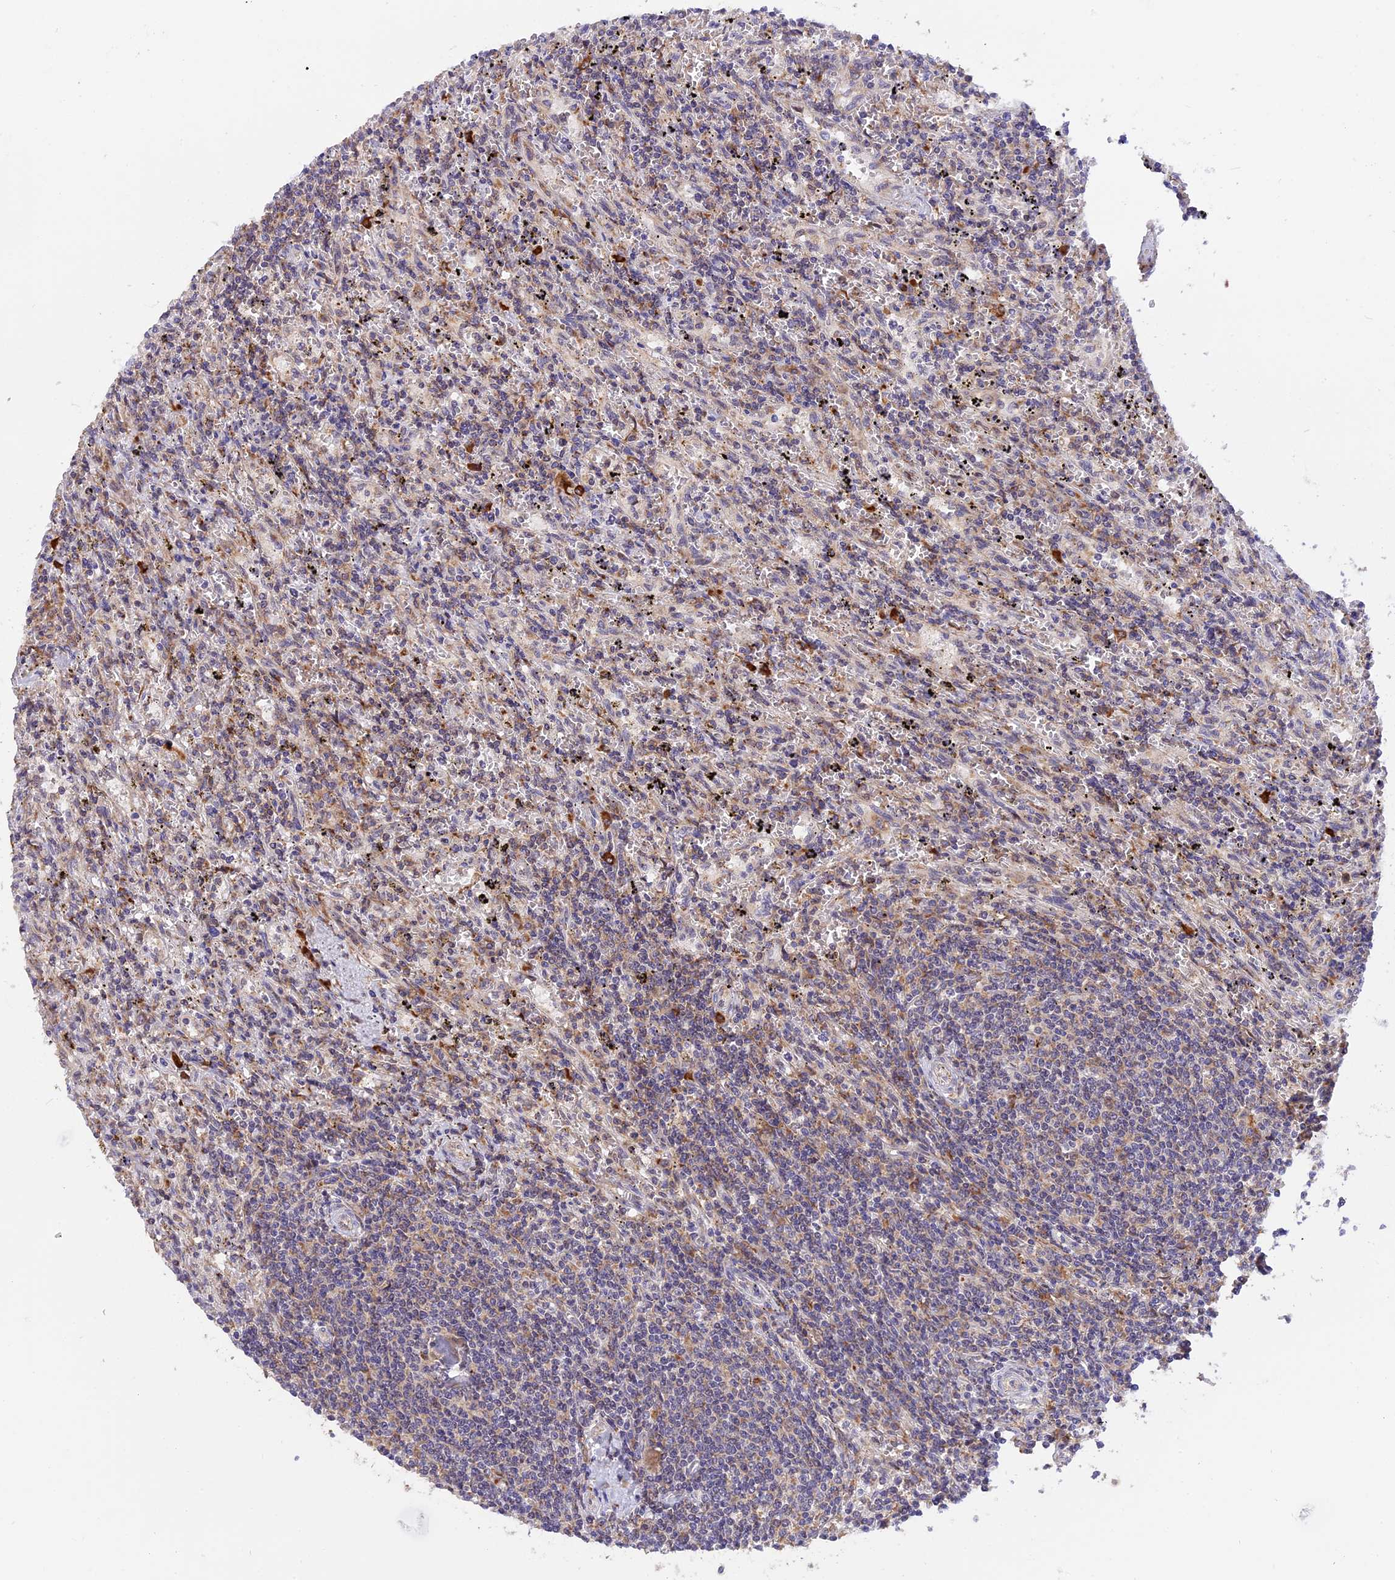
{"staining": {"intensity": "weak", "quantity": "<25%", "location": "cytoplasmic/membranous"}, "tissue": "lymphoma", "cell_type": "Tumor cells", "image_type": "cancer", "snomed": [{"axis": "morphology", "description": "Malignant lymphoma, non-Hodgkin's type, Low grade"}, {"axis": "topography", "description": "Spleen"}], "caption": "The IHC image has no significant positivity in tumor cells of low-grade malignant lymphoma, non-Hodgkin's type tissue.", "gene": "GNPTAB", "patient": {"sex": "male", "age": 76}}